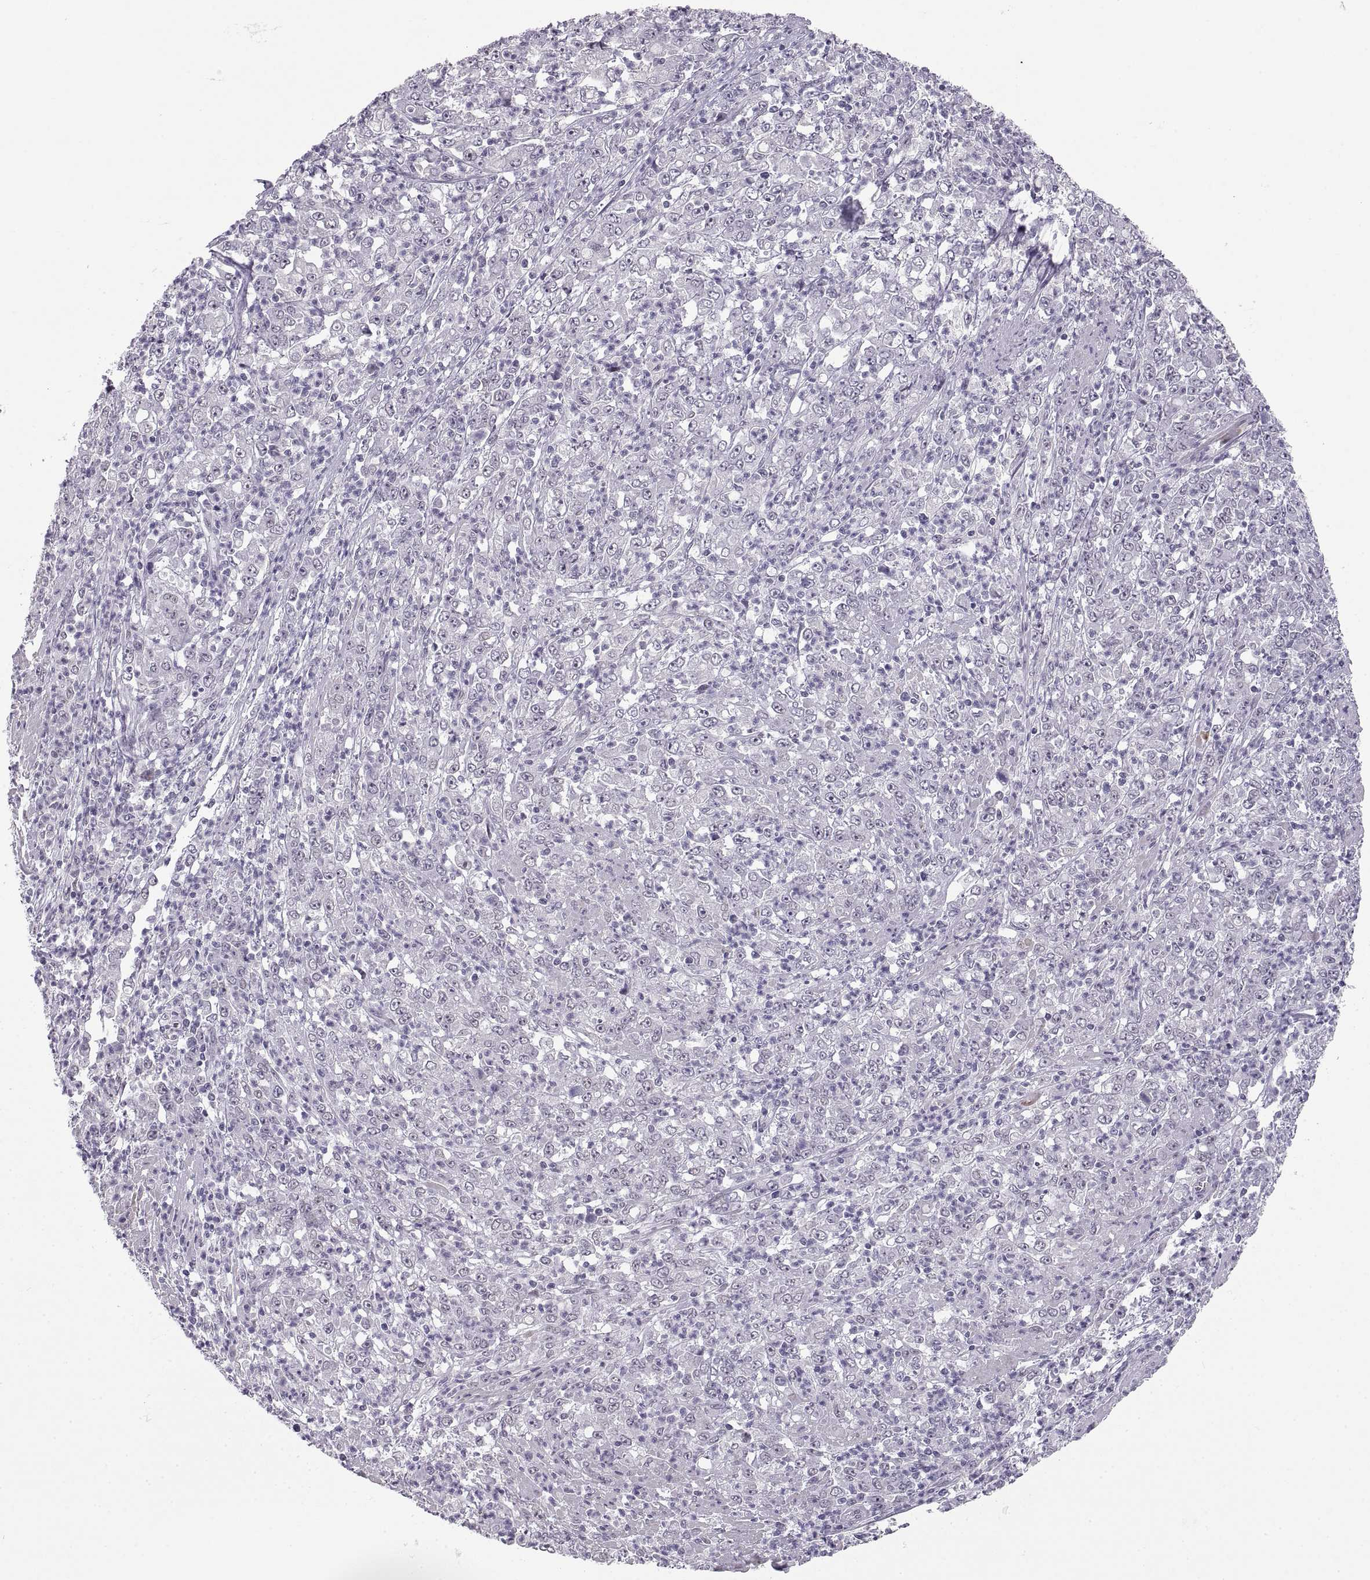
{"staining": {"intensity": "negative", "quantity": "none", "location": "none"}, "tissue": "stomach cancer", "cell_type": "Tumor cells", "image_type": "cancer", "snomed": [{"axis": "morphology", "description": "Adenocarcinoma, NOS"}, {"axis": "topography", "description": "Stomach, lower"}], "caption": "High power microscopy photomicrograph of an immunohistochemistry histopathology image of stomach adenocarcinoma, revealing no significant expression in tumor cells.", "gene": "NANOS3", "patient": {"sex": "female", "age": 71}}